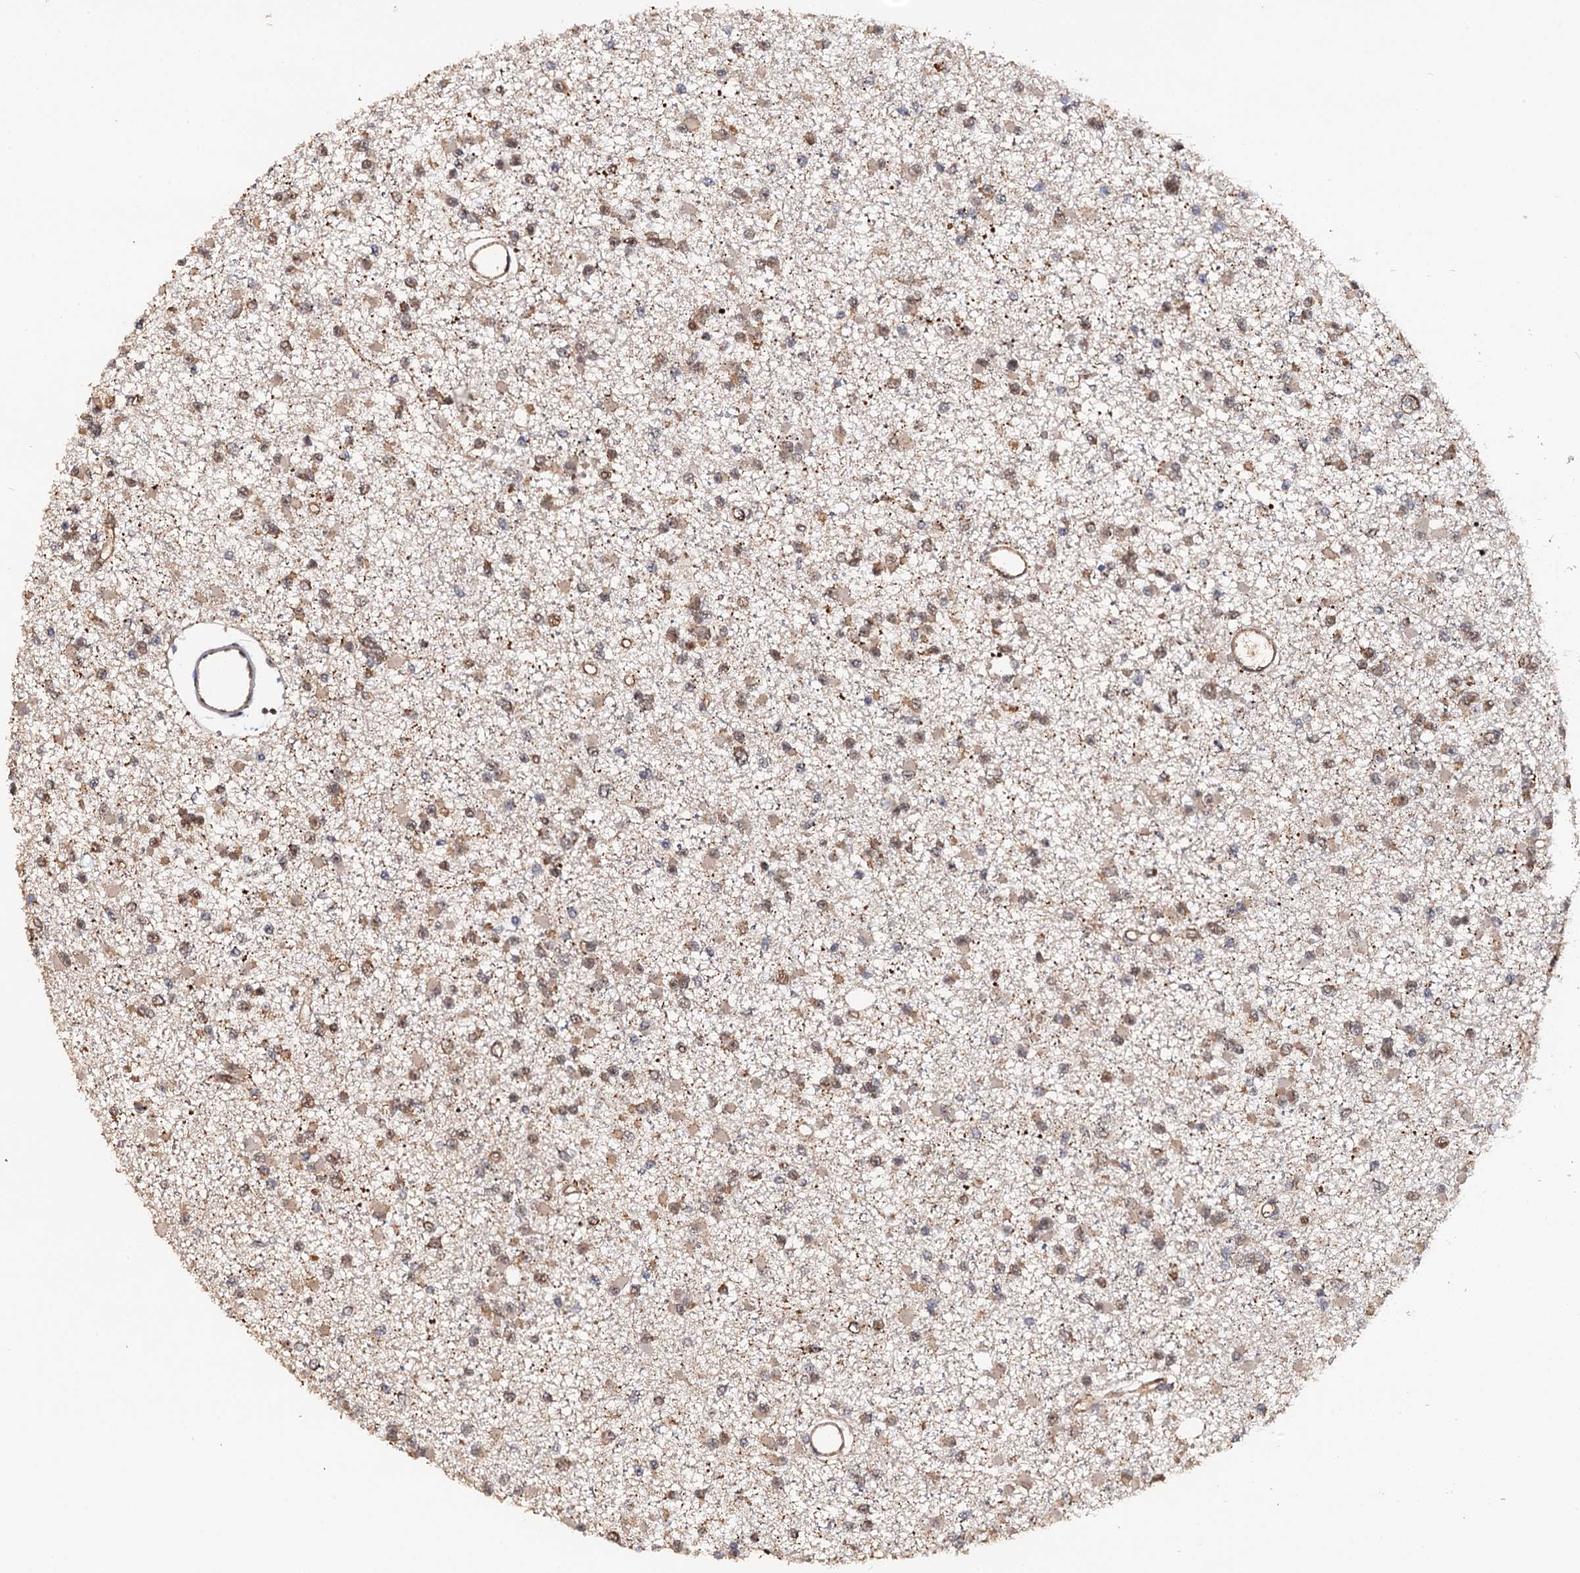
{"staining": {"intensity": "moderate", "quantity": "25%-75%", "location": "nuclear"}, "tissue": "glioma", "cell_type": "Tumor cells", "image_type": "cancer", "snomed": [{"axis": "morphology", "description": "Glioma, malignant, Low grade"}, {"axis": "topography", "description": "Brain"}], "caption": "This photomicrograph reveals immunohistochemistry staining of glioma, with medium moderate nuclear expression in about 25%-75% of tumor cells.", "gene": "LRRC63", "patient": {"sex": "female", "age": 22}}